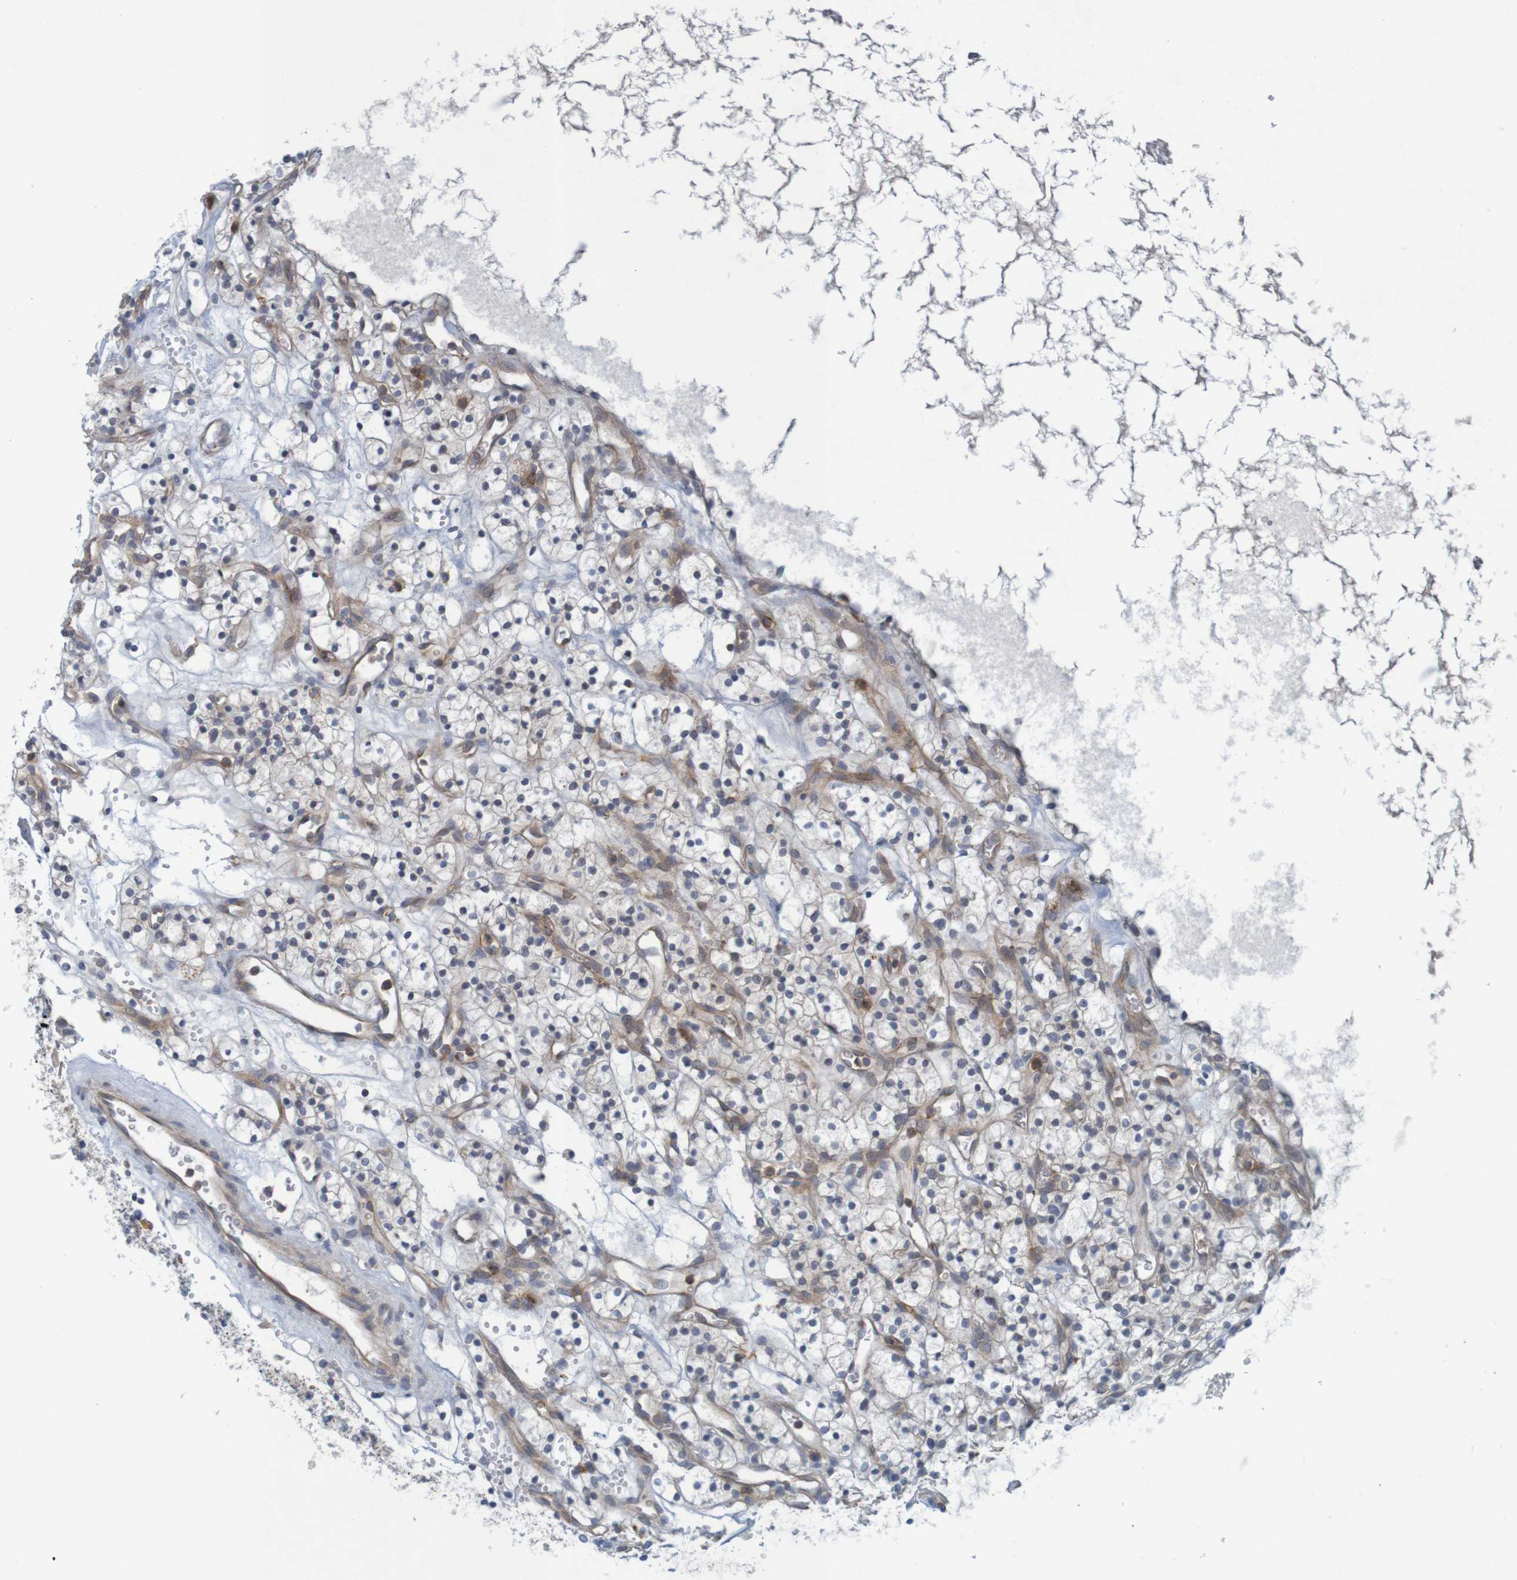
{"staining": {"intensity": "negative", "quantity": "none", "location": "none"}, "tissue": "renal cancer", "cell_type": "Tumor cells", "image_type": "cancer", "snomed": [{"axis": "morphology", "description": "Adenocarcinoma, NOS"}, {"axis": "topography", "description": "Kidney"}], "caption": "Tumor cells are negative for brown protein staining in renal adenocarcinoma.", "gene": "NAV2", "patient": {"sex": "female", "age": 57}}